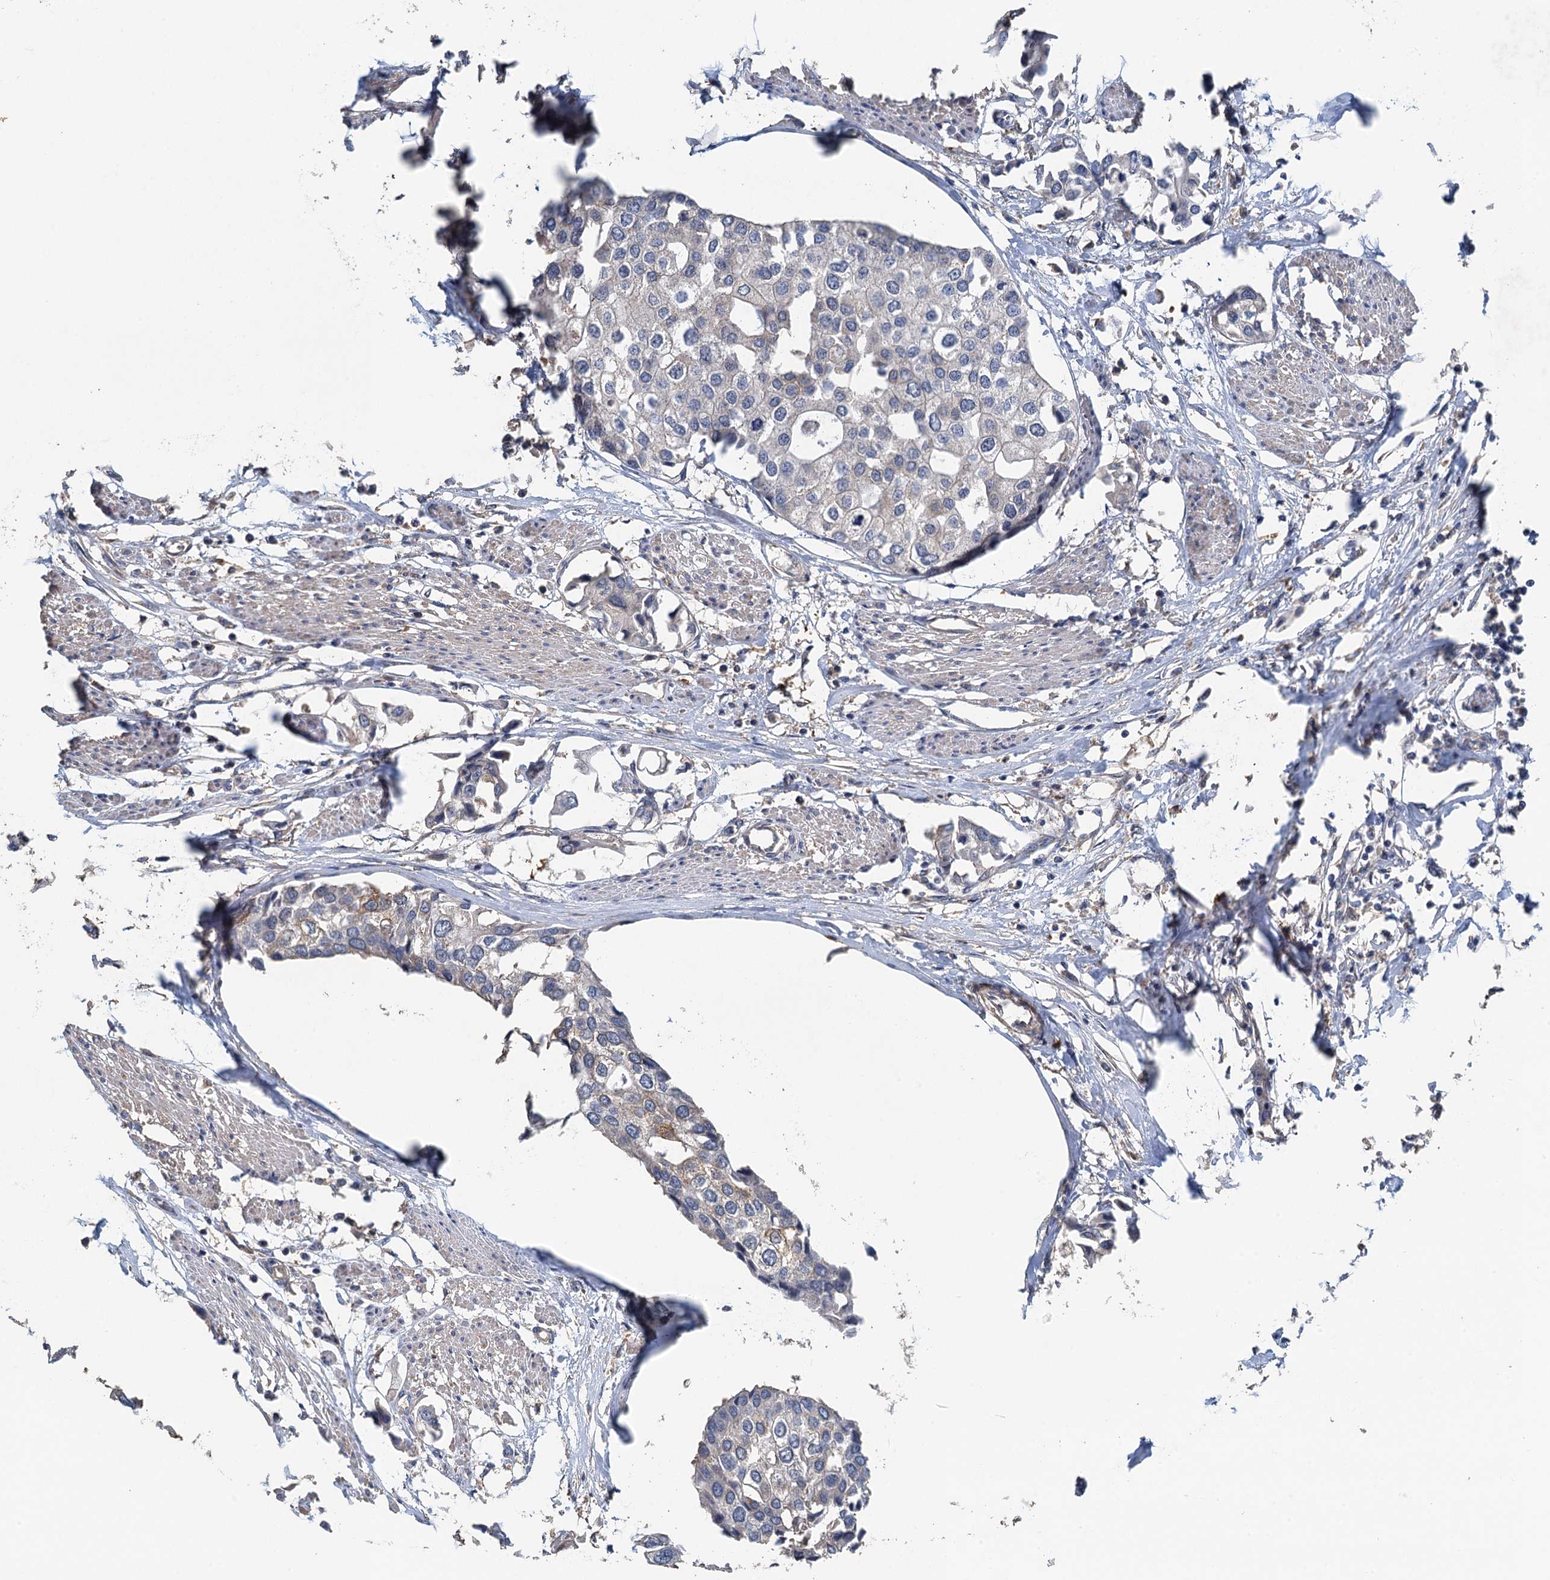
{"staining": {"intensity": "negative", "quantity": "none", "location": "none"}, "tissue": "urothelial cancer", "cell_type": "Tumor cells", "image_type": "cancer", "snomed": [{"axis": "morphology", "description": "Urothelial carcinoma, High grade"}, {"axis": "topography", "description": "Urinary bladder"}], "caption": "A high-resolution micrograph shows immunohistochemistry (IHC) staining of urothelial cancer, which reveals no significant positivity in tumor cells.", "gene": "RSAD2", "patient": {"sex": "male", "age": 64}}